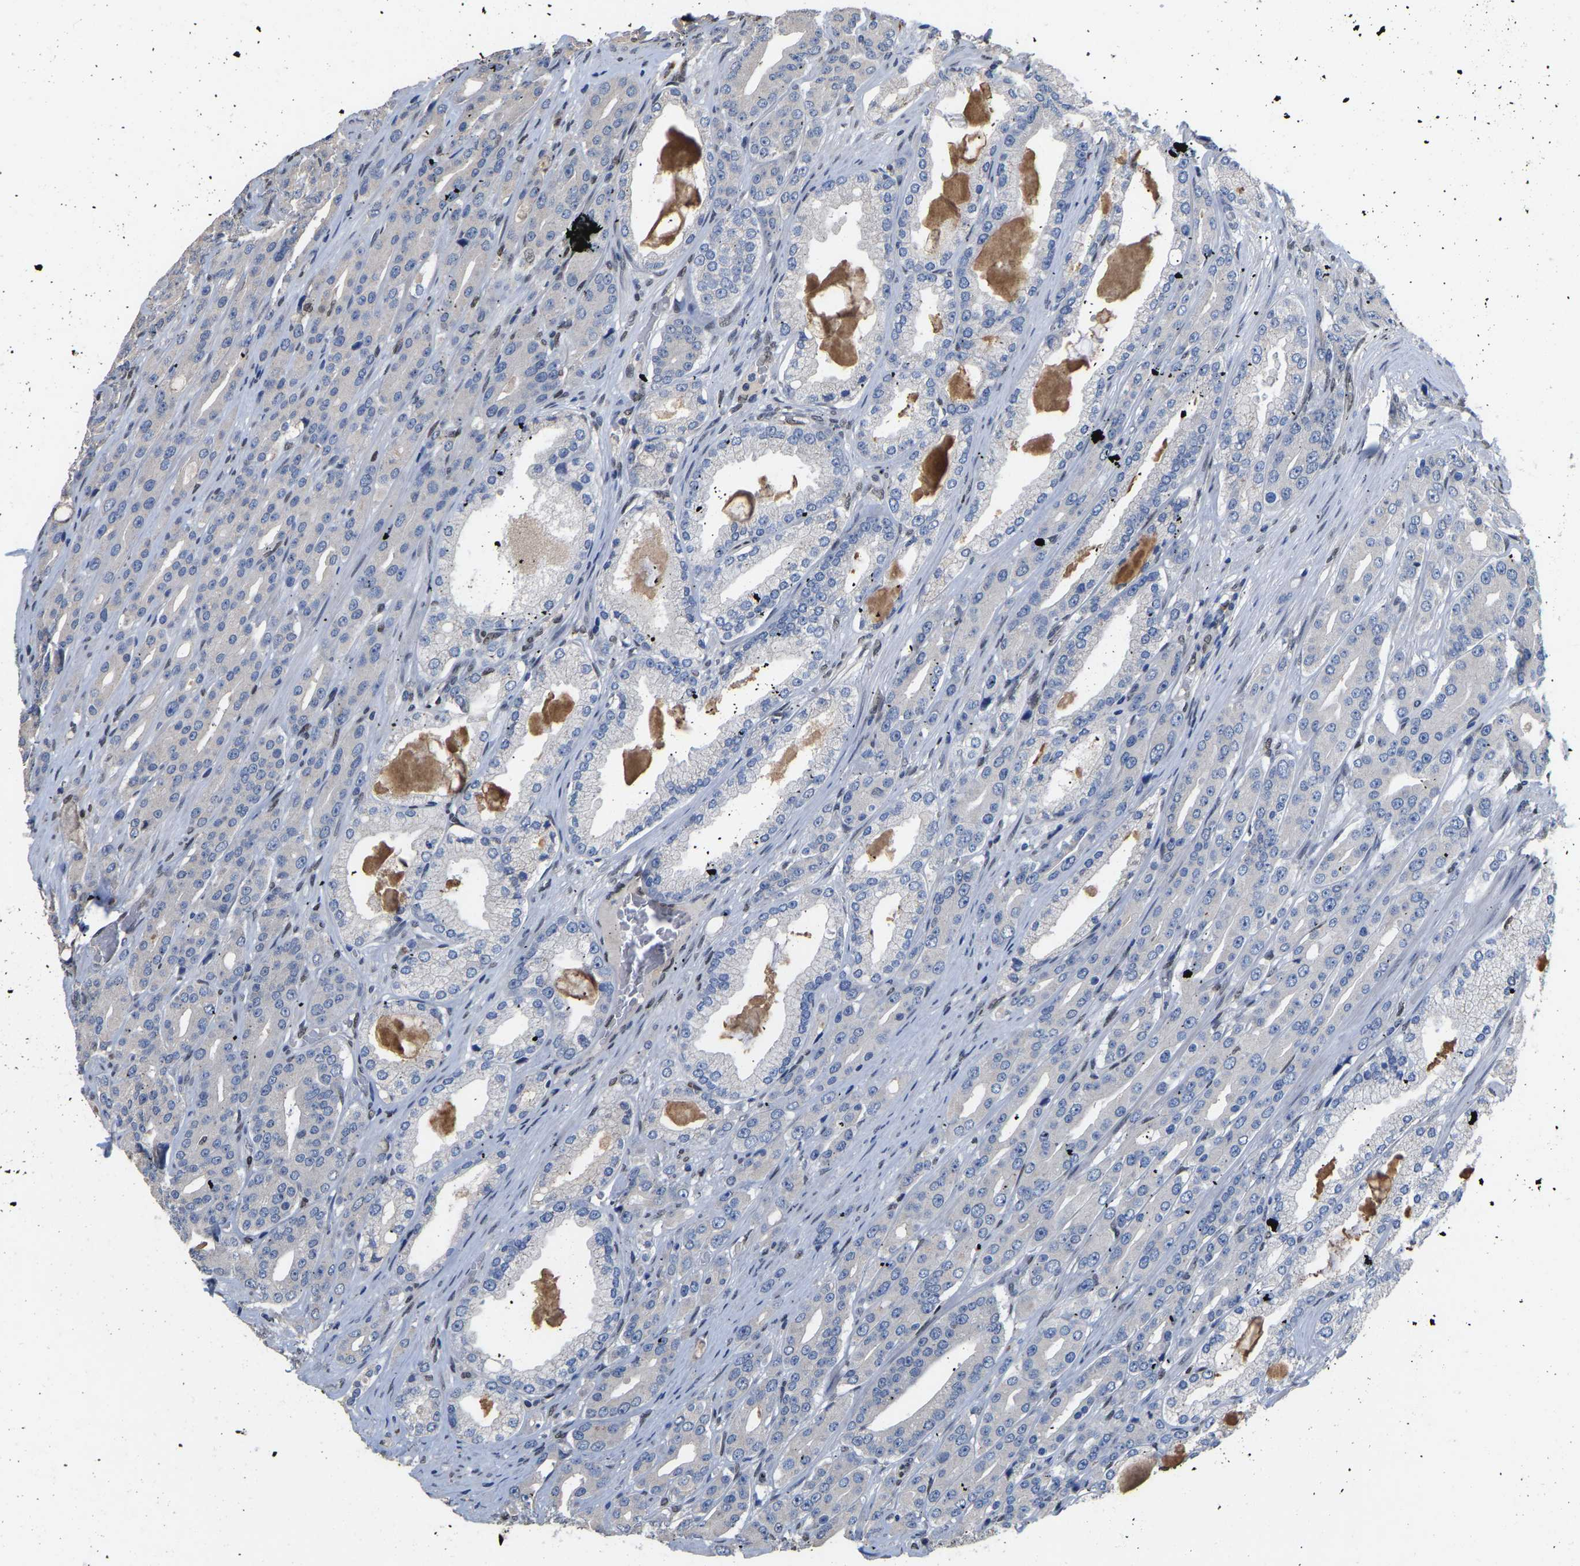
{"staining": {"intensity": "negative", "quantity": "none", "location": "none"}, "tissue": "prostate cancer", "cell_type": "Tumor cells", "image_type": "cancer", "snomed": [{"axis": "morphology", "description": "Adenocarcinoma, High grade"}, {"axis": "topography", "description": "Prostate"}], "caption": "Tumor cells show no significant protein expression in prostate high-grade adenocarcinoma.", "gene": "QKI", "patient": {"sex": "male", "age": 71}}